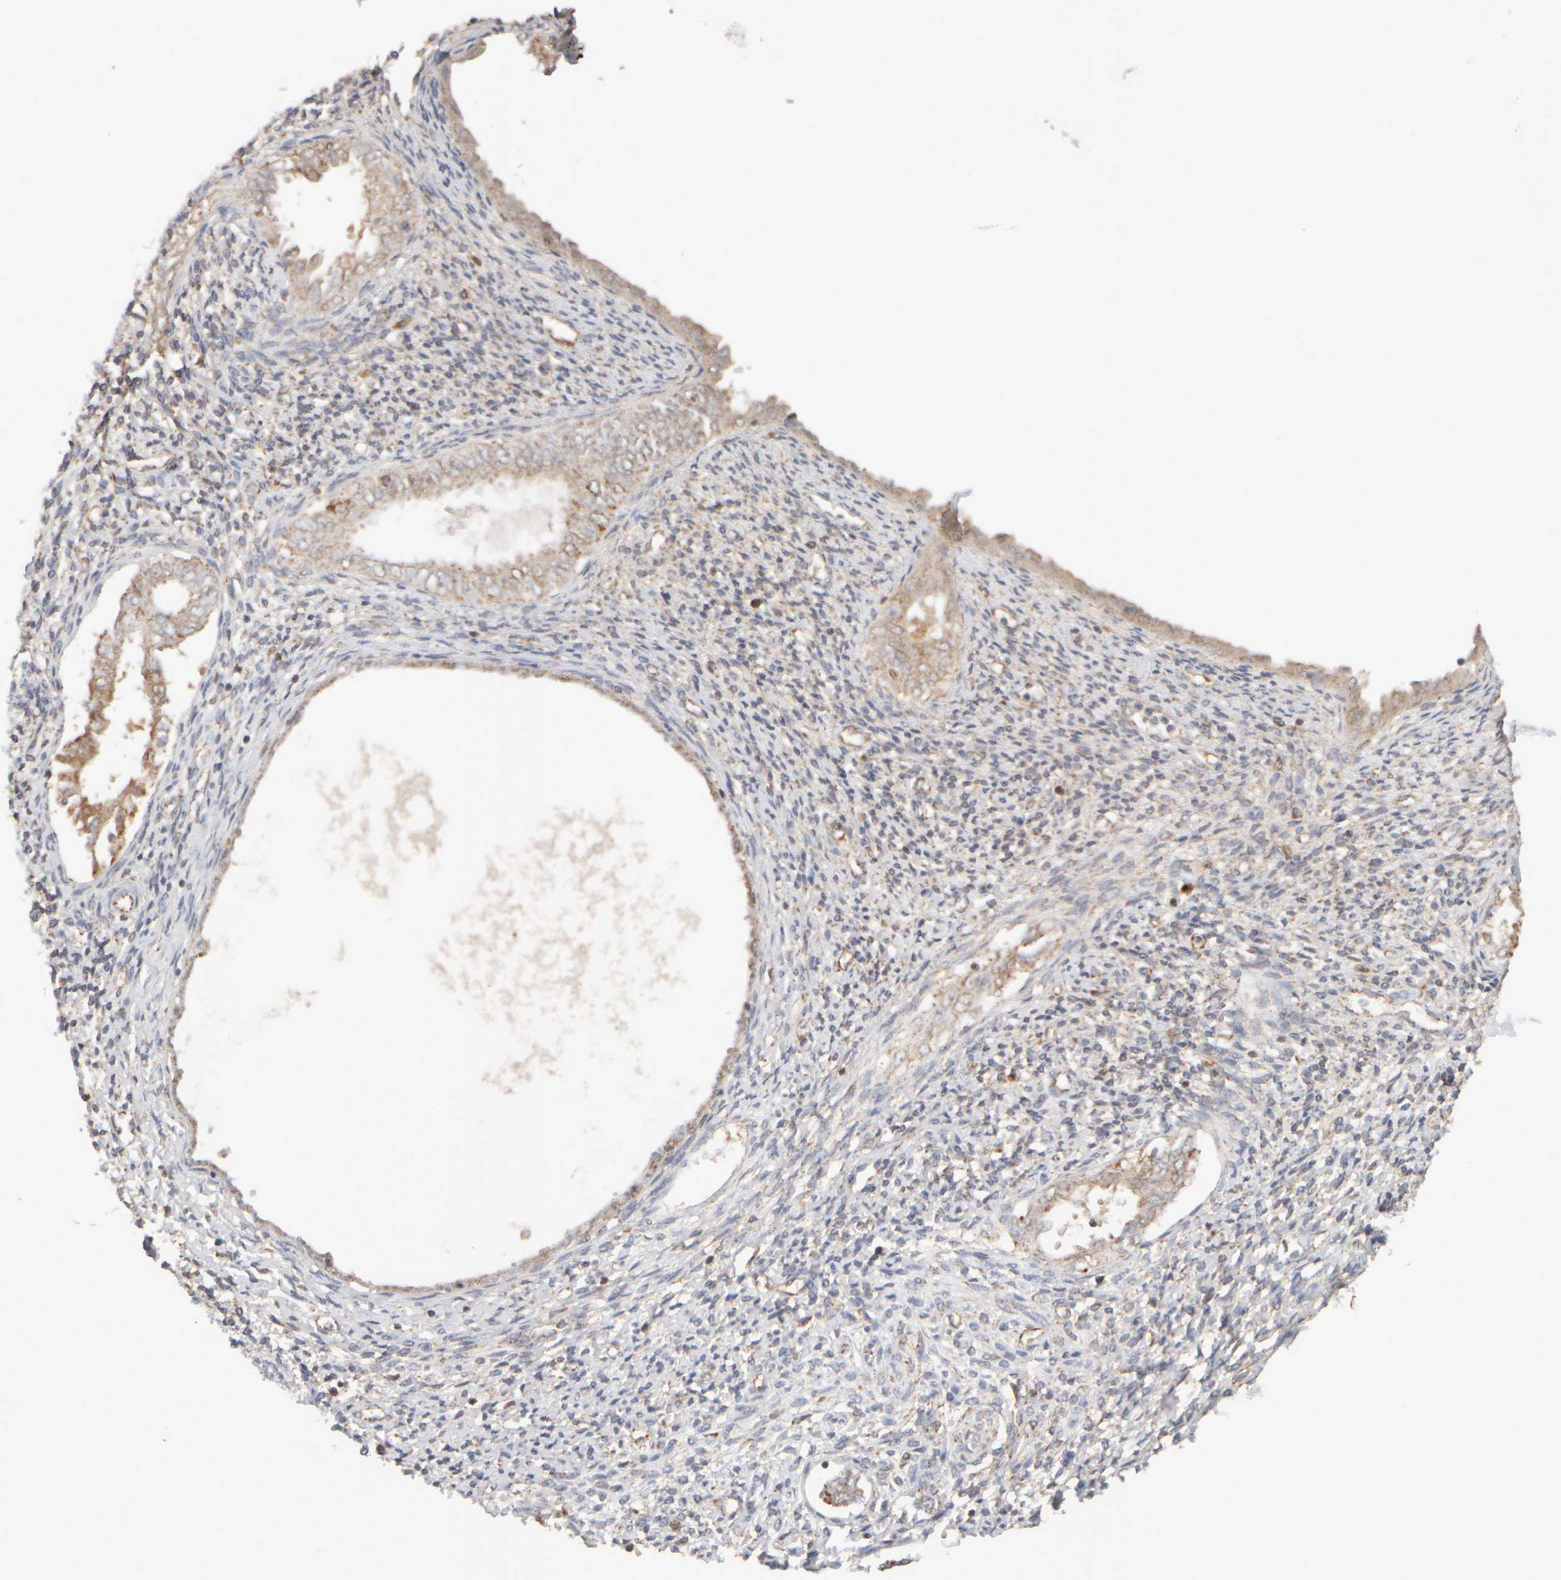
{"staining": {"intensity": "weak", "quantity": "<25%", "location": "cytoplasmic/membranous"}, "tissue": "endometrium", "cell_type": "Cells in endometrial stroma", "image_type": "normal", "snomed": [{"axis": "morphology", "description": "Normal tissue, NOS"}, {"axis": "topography", "description": "Endometrium"}], "caption": "This is a histopathology image of immunohistochemistry staining of benign endometrium, which shows no expression in cells in endometrial stroma. (Immunohistochemistry (ihc), brightfield microscopy, high magnification).", "gene": "EIF2B3", "patient": {"sex": "female", "age": 66}}